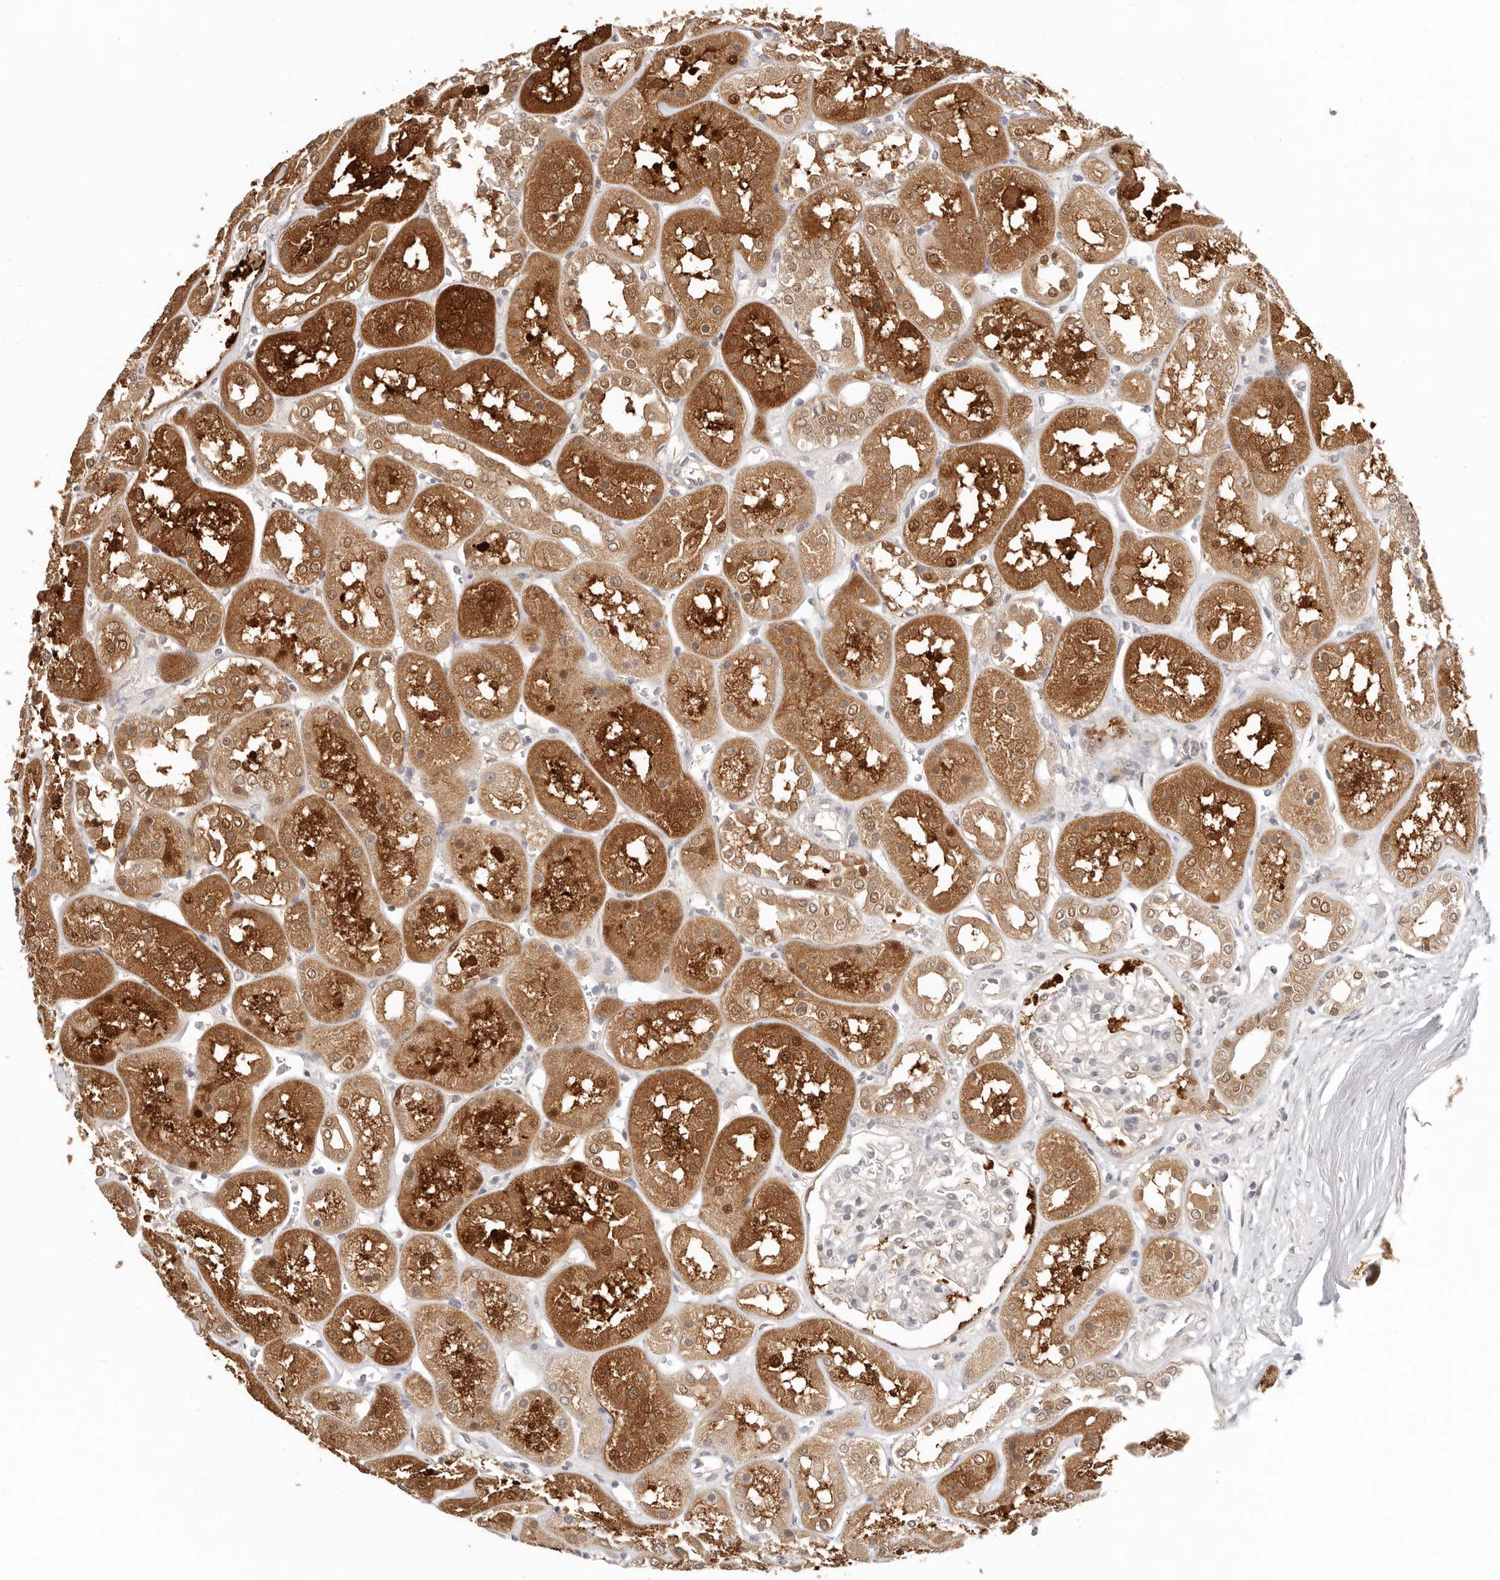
{"staining": {"intensity": "moderate", "quantity": "<25%", "location": "cytoplasmic/membranous,nuclear"}, "tissue": "kidney", "cell_type": "Cells in glomeruli", "image_type": "normal", "snomed": [{"axis": "morphology", "description": "Normal tissue, NOS"}, {"axis": "topography", "description": "Kidney"}], "caption": "Approximately <25% of cells in glomeruli in normal kidney show moderate cytoplasmic/membranous,nuclear protein expression as visualized by brown immunohistochemical staining.", "gene": "LARP7", "patient": {"sex": "male", "age": 70}}